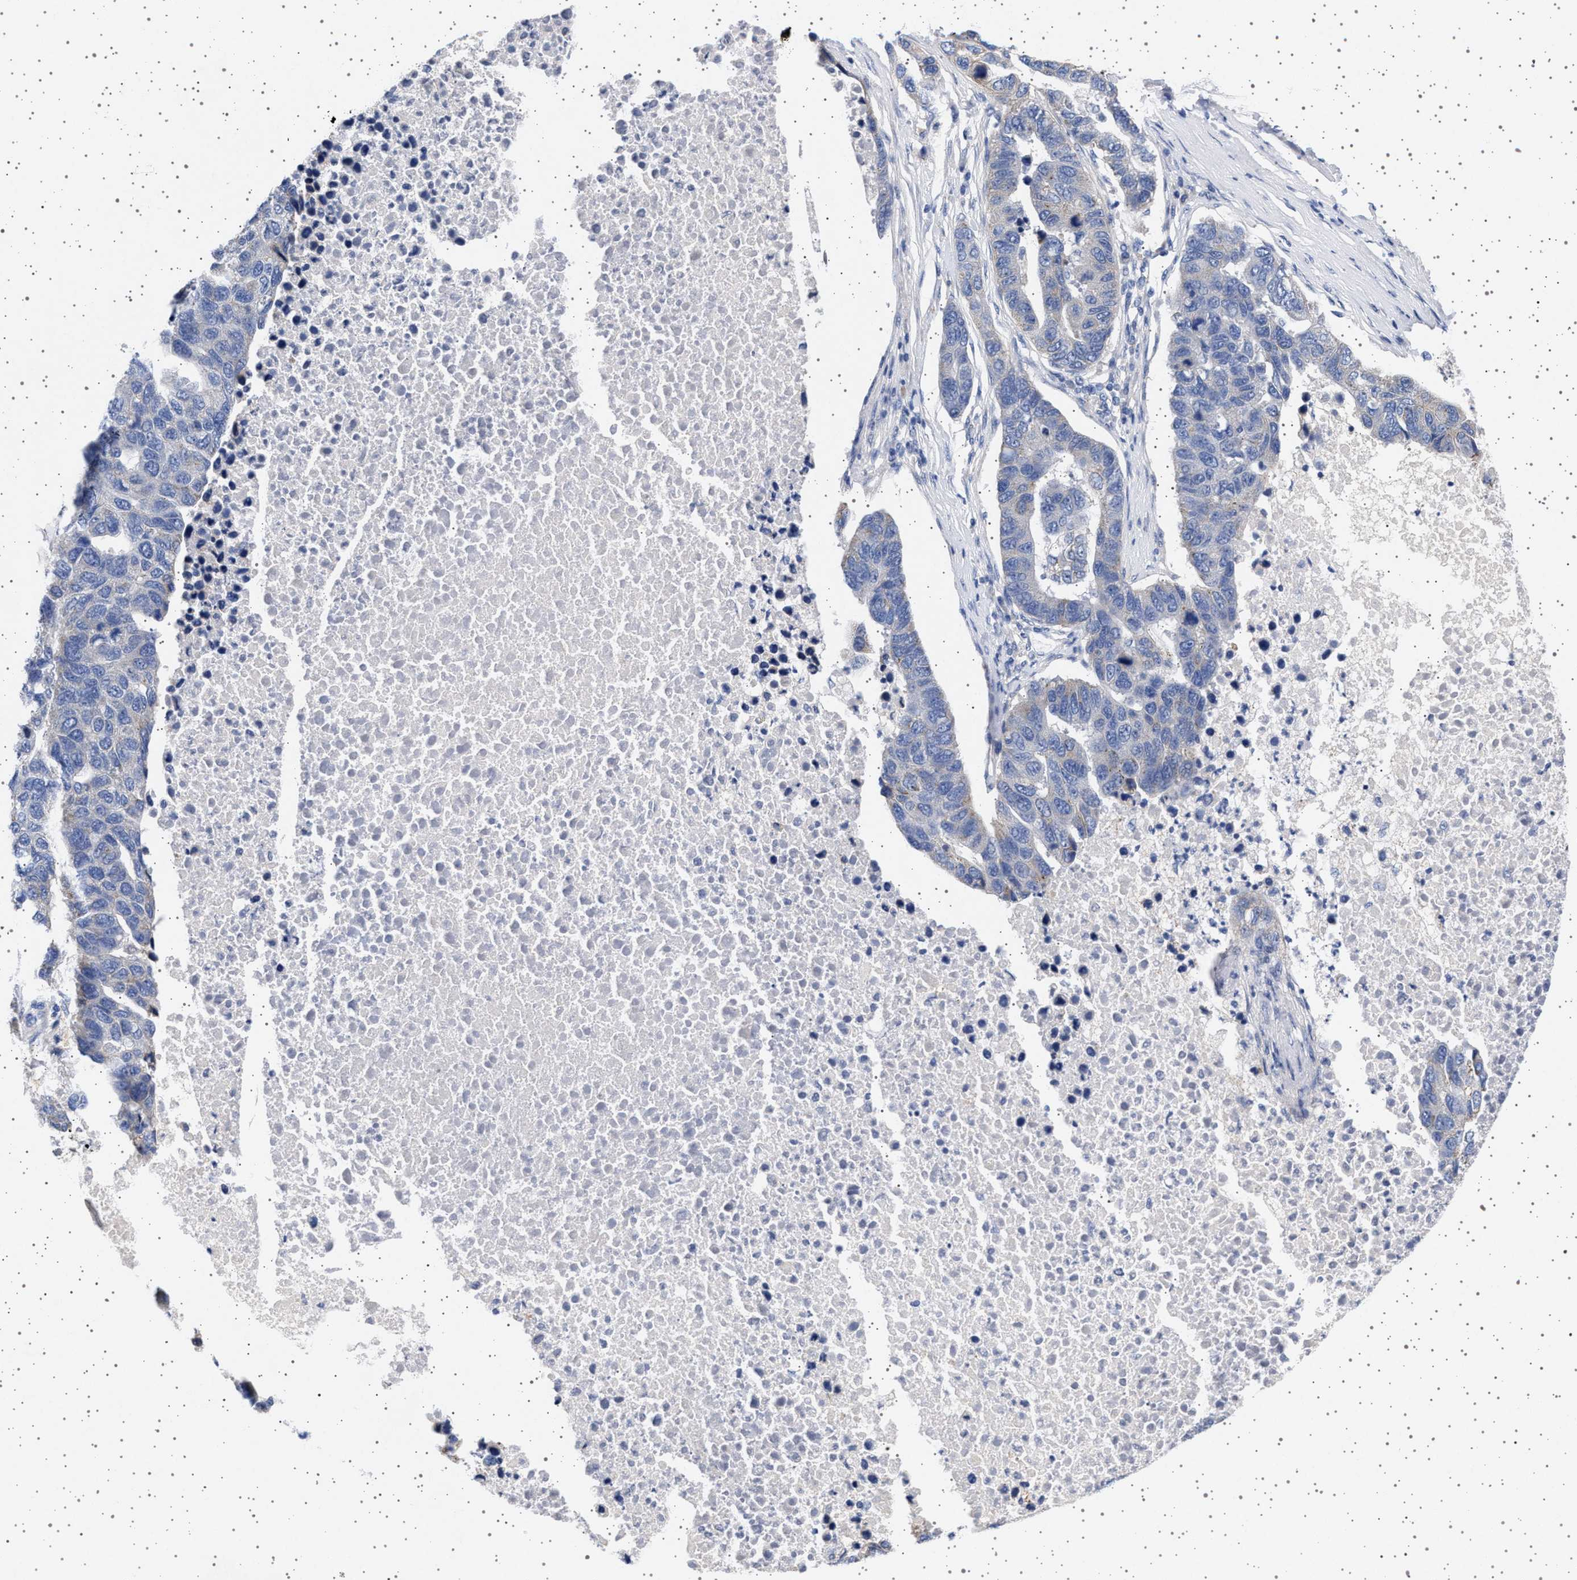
{"staining": {"intensity": "negative", "quantity": "none", "location": "none"}, "tissue": "pancreatic cancer", "cell_type": "Tumor cells", "image_type": "cancer", "snomed": [{"axis": "morphology", "description": "Adenocarcinoma, NOS"}, {"axis": "topography", "description": "Pancreas"}], "caption": "This is an IHC photomicrograph of pancreatic cancer. There is no staining in tumor cells.", "gene": "TRMT10B", "patient": {"sex": "female", "age": 61}}